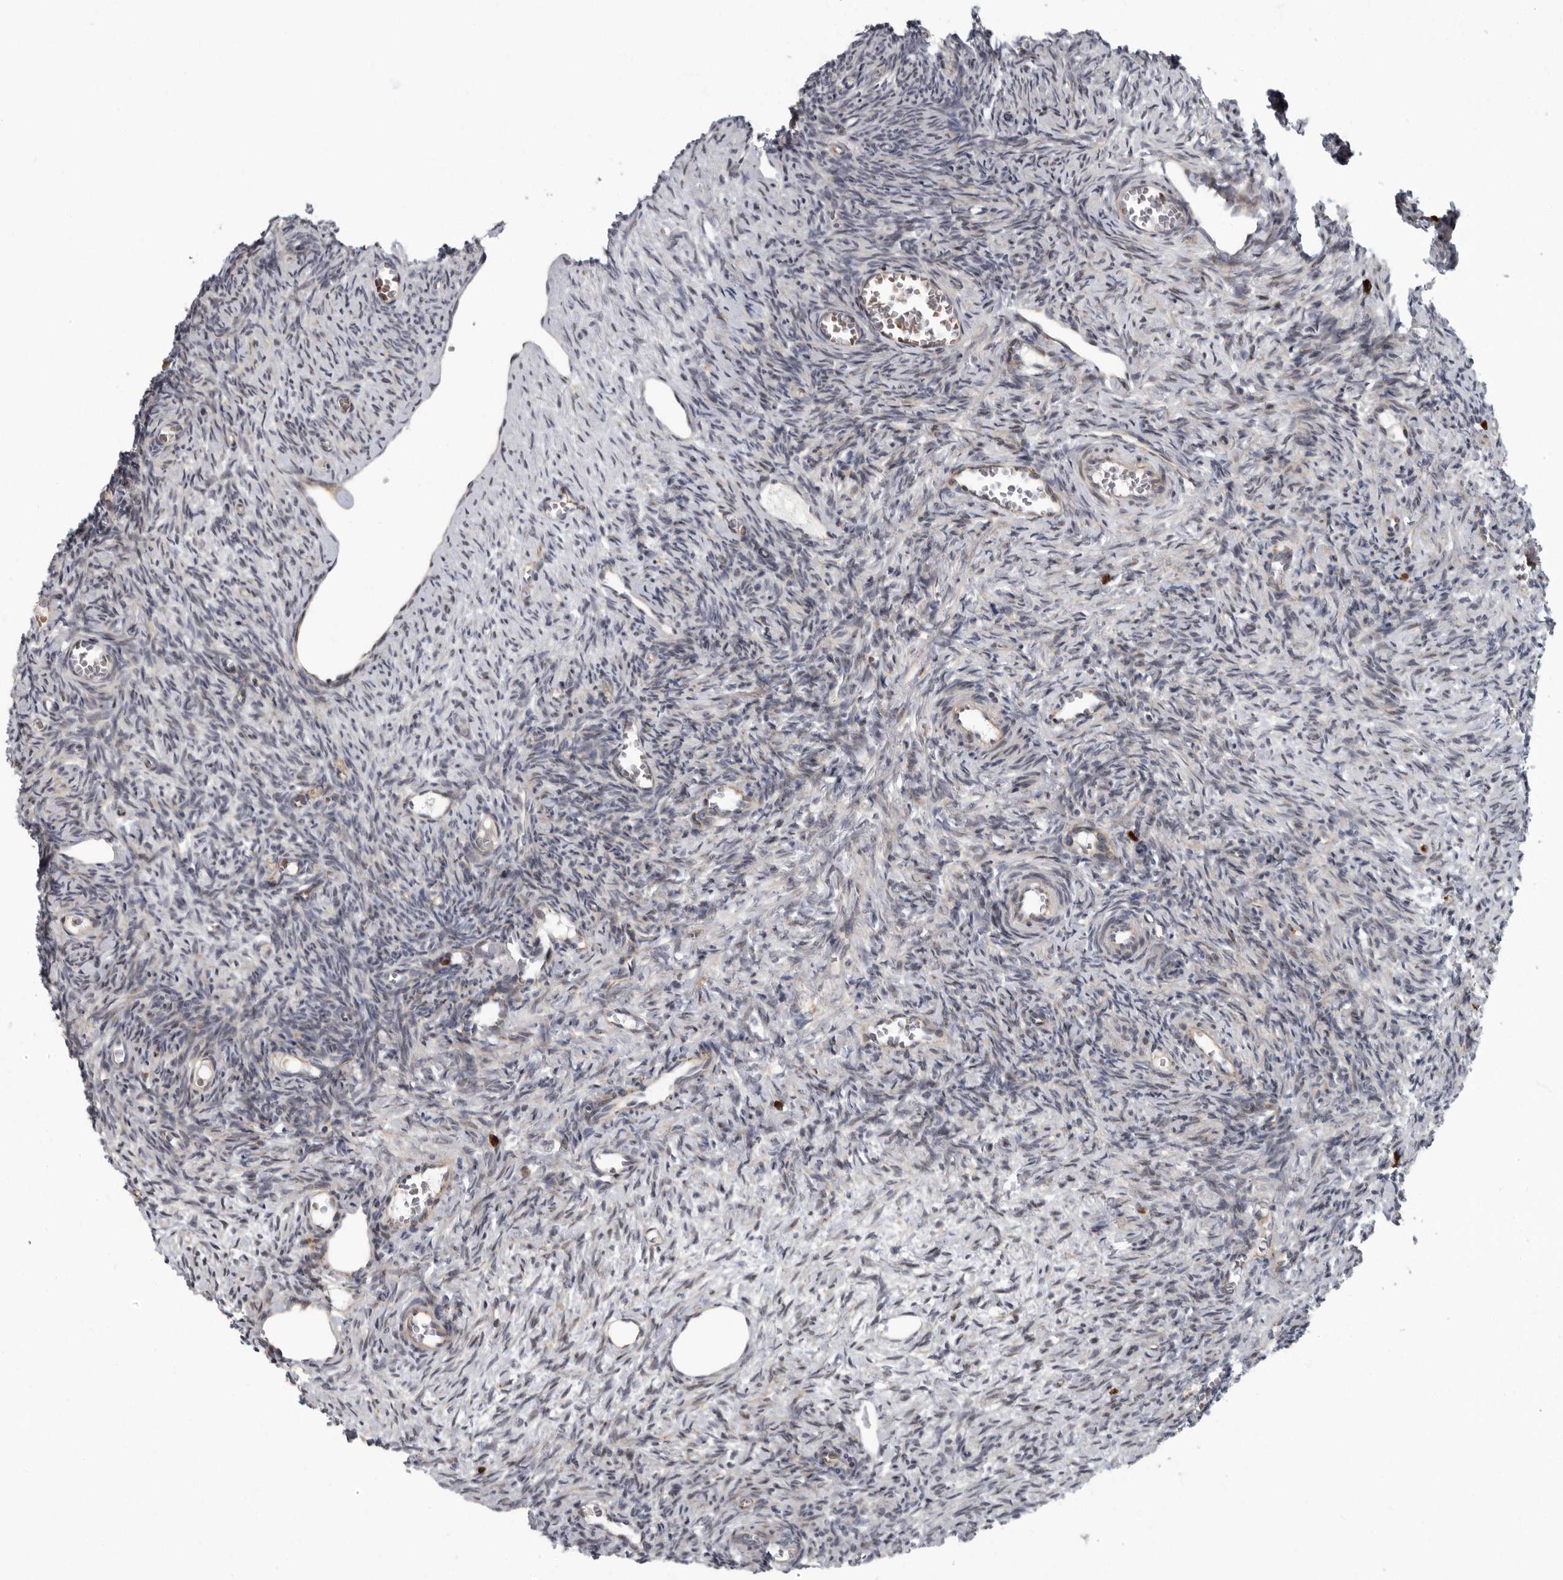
{"staining": {"intensity": "negative", "quantity": "none", "location": "none"}, "tissue": "ovary", "cell_type": "Follicle cells", "image_type": "normal", "snomed": [{"axis": "morphology", "description": "Normal tissue, NOS"}, {"axis": "topography", "description": "Ovary"}], "caption": "This photomicrograph is of normal ovary stained with immunohistochemistry (IHC) to label a protein in brown with the nuclei are counter-stained blue. There is no staining in follicle cells.", "gene": "PDCD11", "patient": {"sex": "female", "age": 27}}